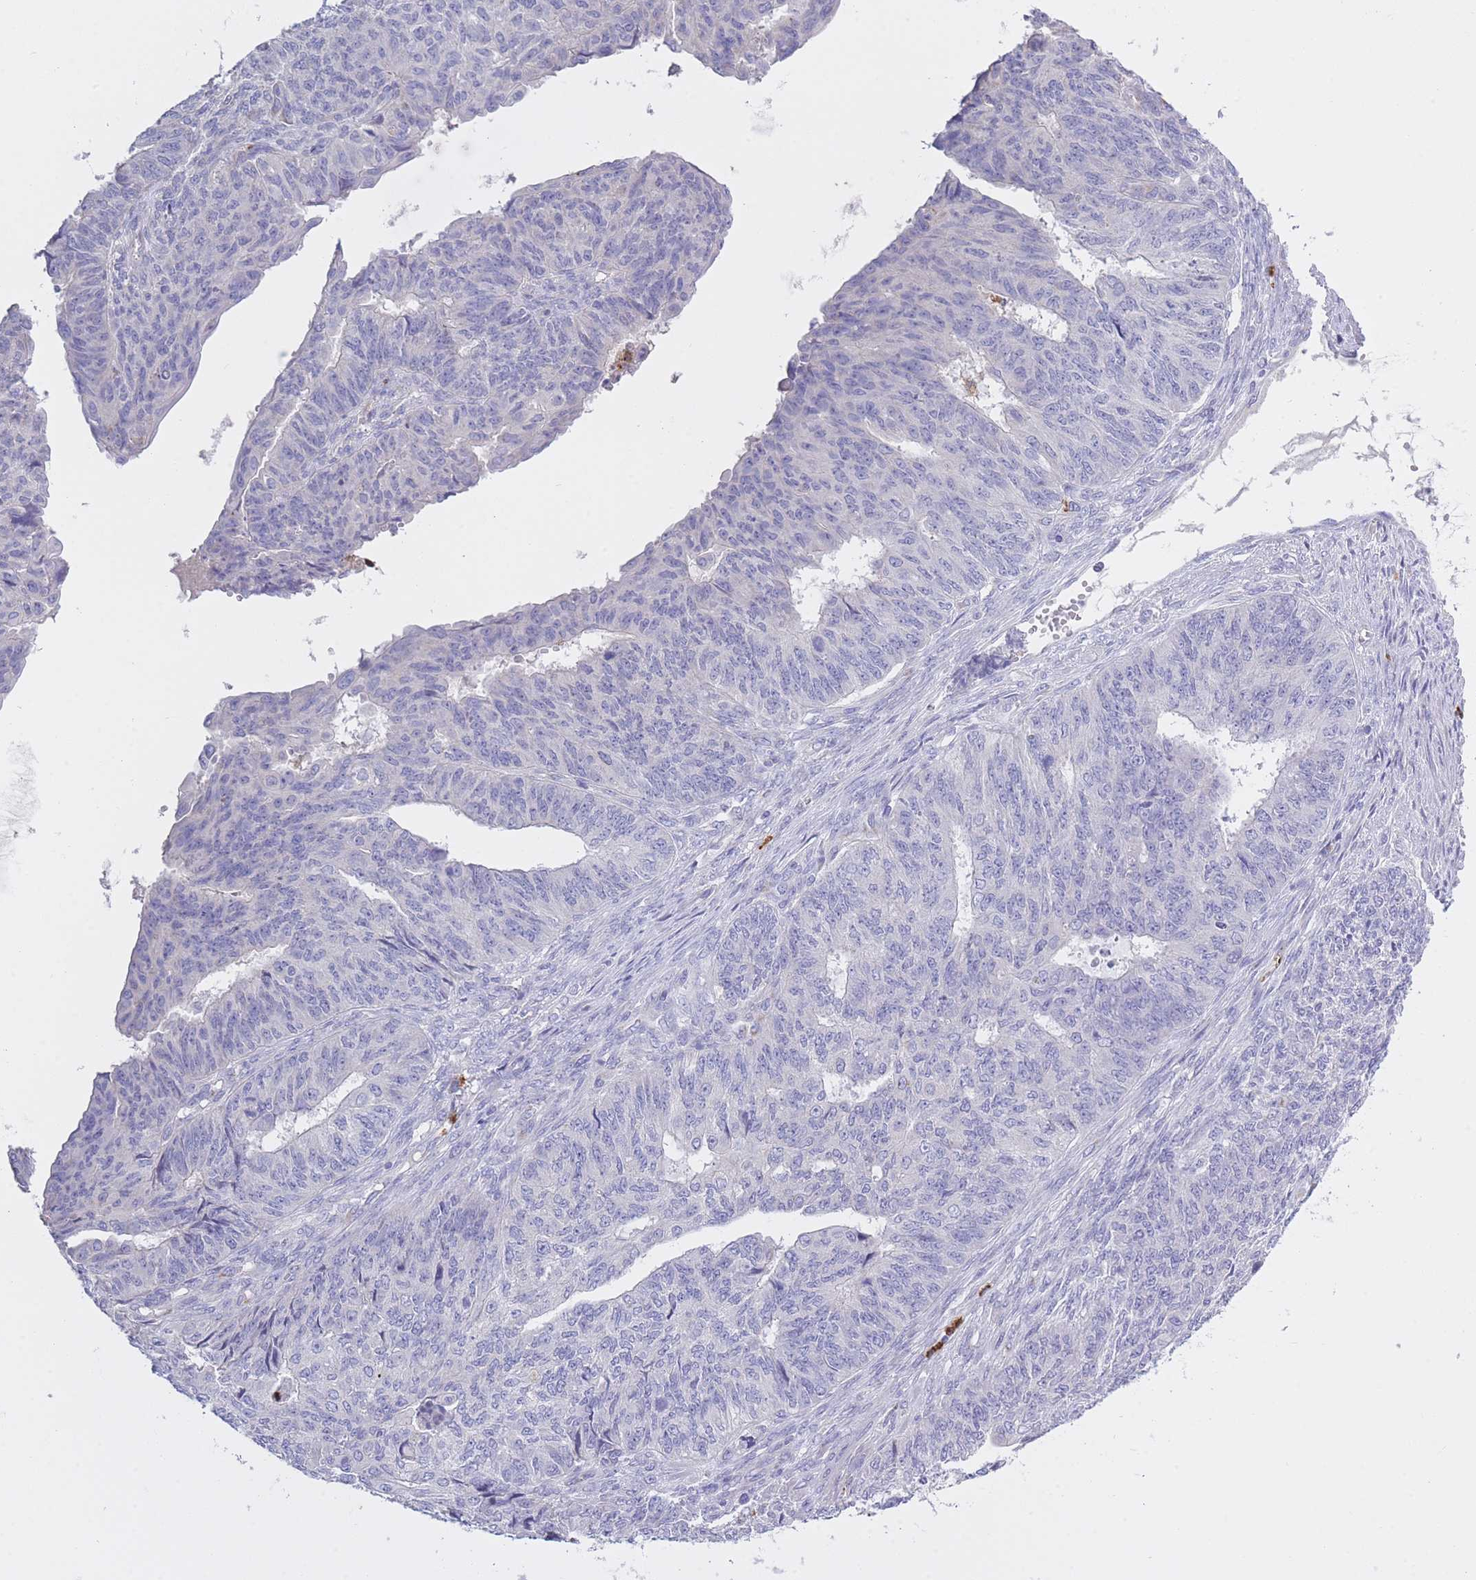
{"staining": {"intensity": "negative", "quantity": "none", "location": "none"}, "tissue": "endometrial cancer", "cell_type": "Tumor cells", "image_type": "cancer", "snomed": [{"axis": "morphology", "description": "Adenocarcinoma, NOS"}, {"axis": "topography", "description": "Endometrium"}], "caption": "A histopathology image of endometrial cancer (adenocarcinoma) stained for a protein displays no brown staining in tumor cells. (Immunohistochemistry, brightfield microscopy, high magnification).", "gene": "CENPM", "patient": {"sex": "female", "age": 32}}